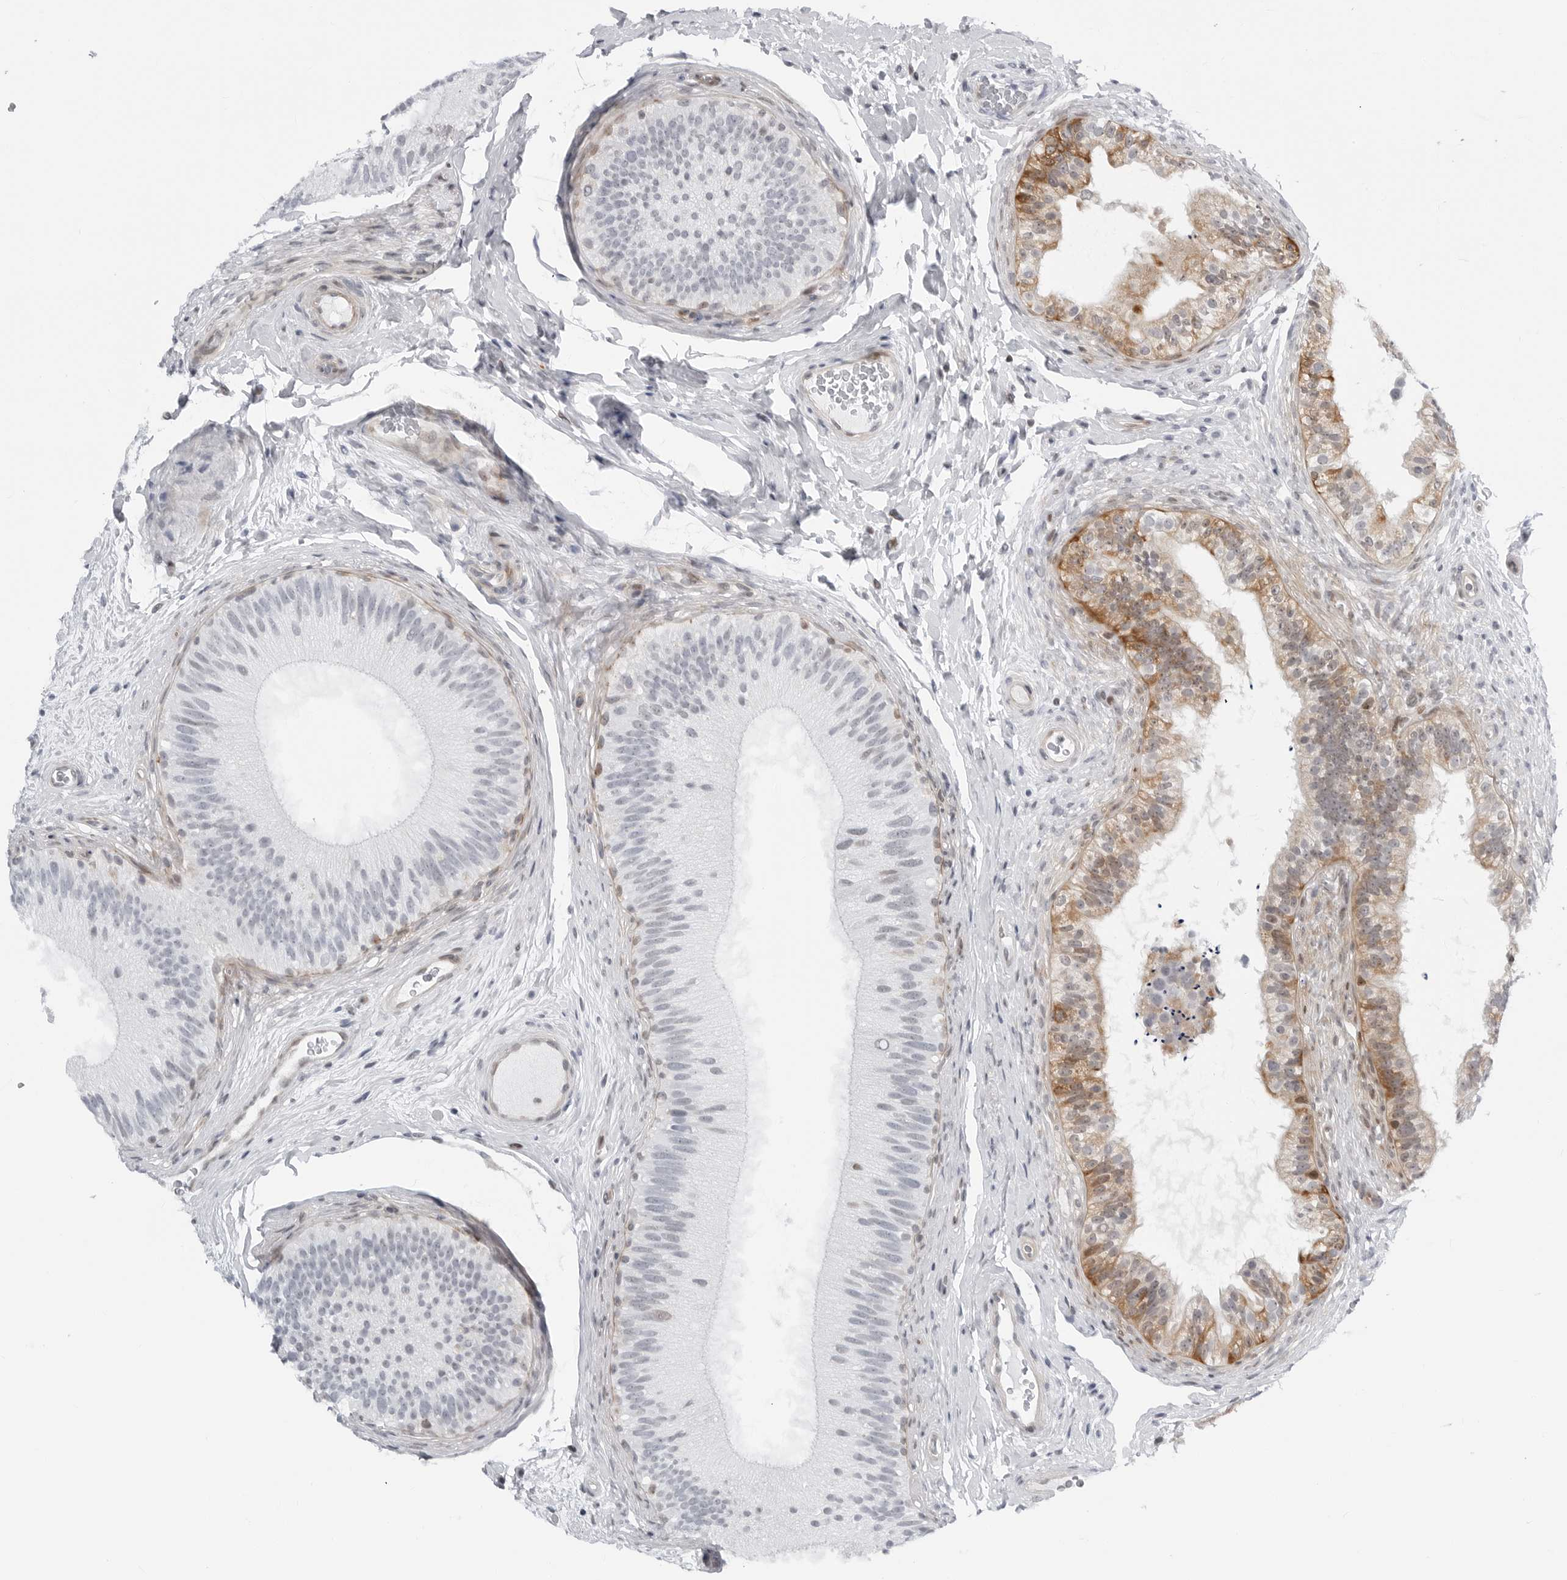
{"staining": {"intensity": "moderate", "quantity": "25%-75%", "location": "cytoplasmic/membranous"}, "tissue": "epididymis", "cell_type": "Glandular cells", "image_type": "normal", "snomed": [{"axis": "morphology", "description": "Normal tissue, NOS"}, {"axis": "topography", "description": "Epididymis"}], "caption": "A high-resolution micrograph shows immunohistochemistry (IHC) staining of unremarkable epididymis, which demonstrates moderate cytoplasmic/membranous staining in about 25%-75% of glandular cells. Using DAB (3,3'-diaminobenzidine) (brown) and hematoxylin (blue) stains, captured at high magnification using brightfield microscopy.", "gene": "FAM135B", "patient": {"sex": "male", "age": 45}}